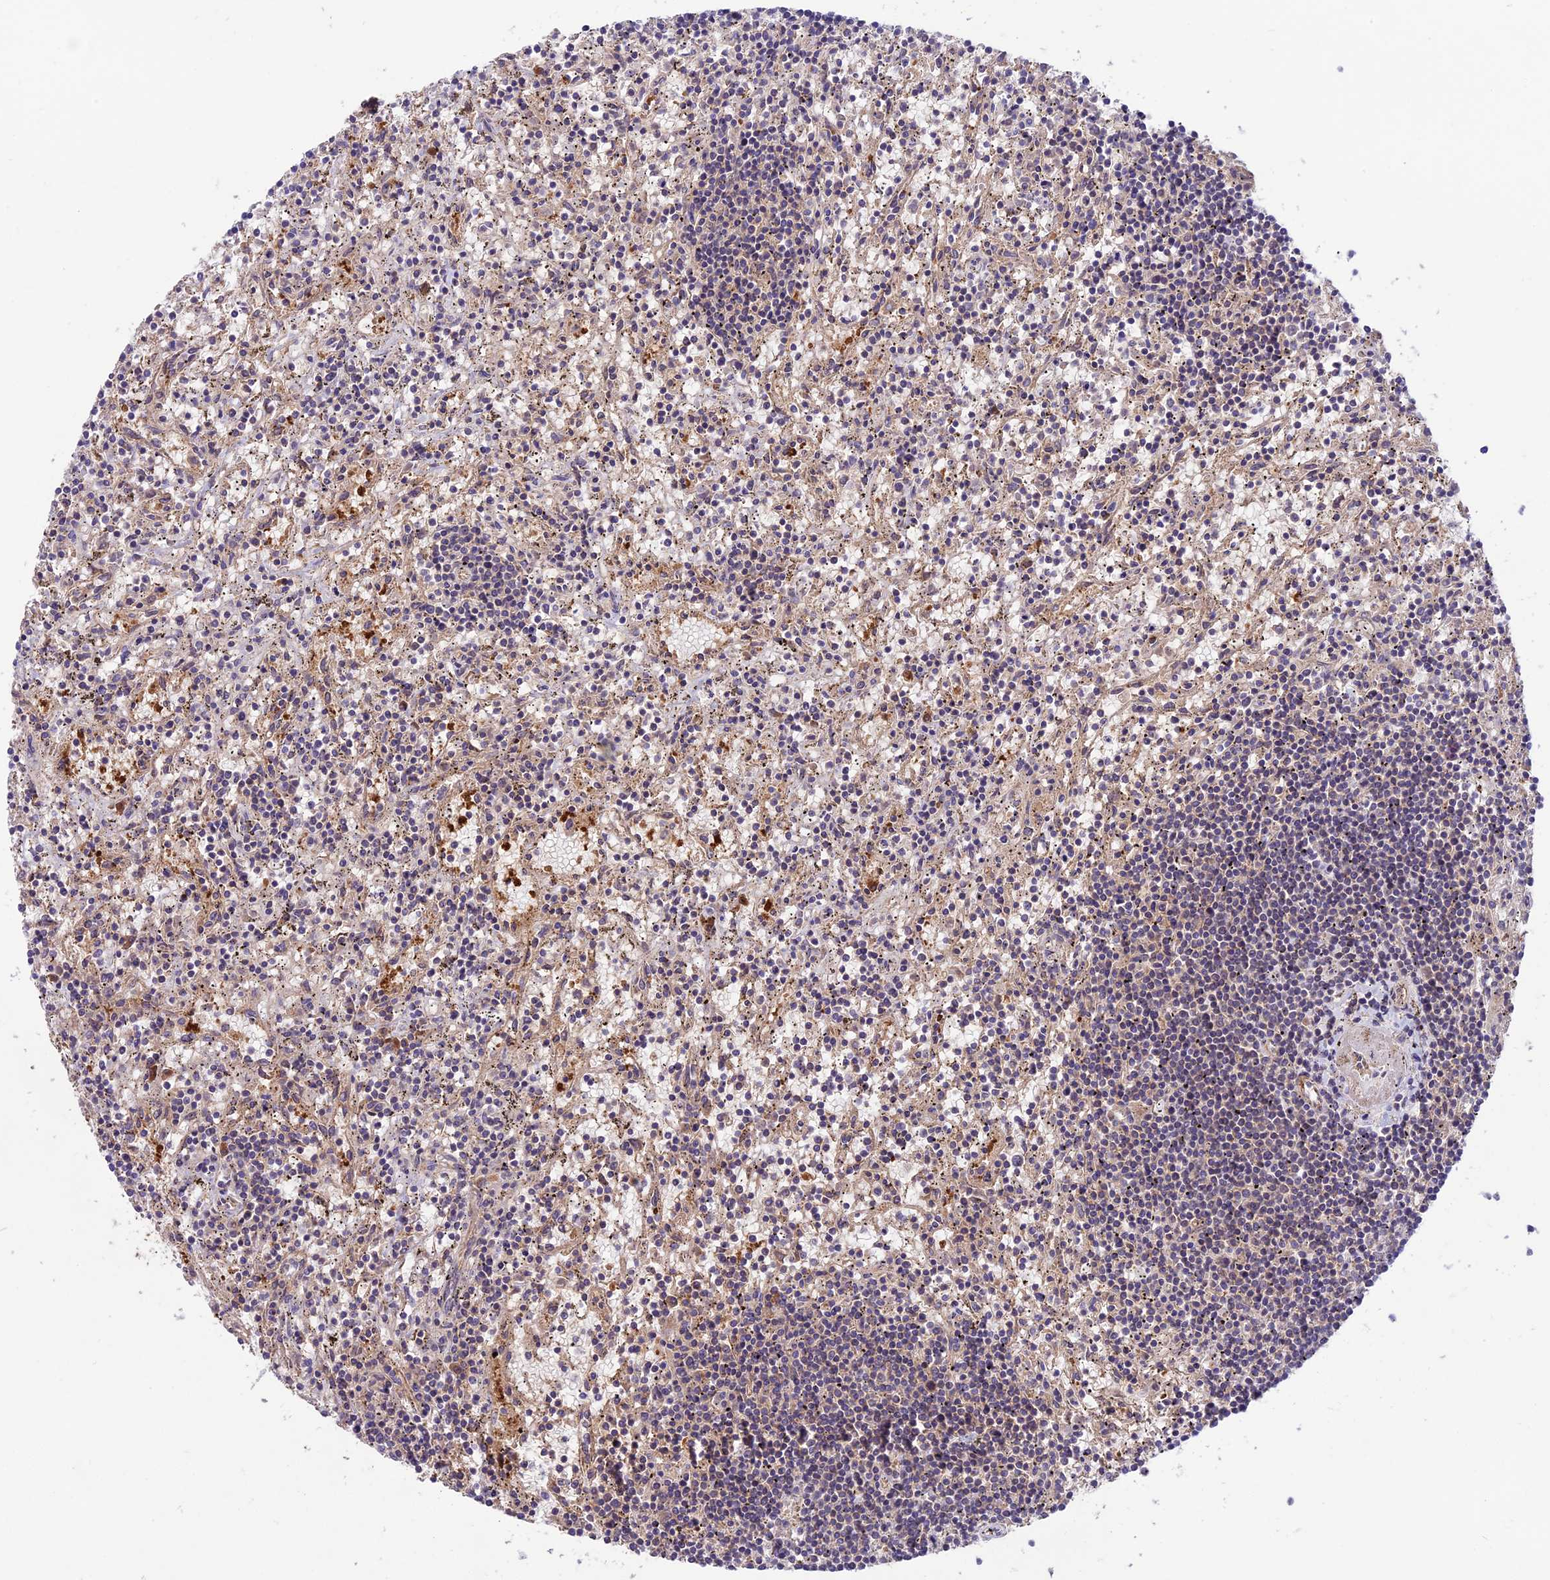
{"staining": {"intensity": "negative", "quantity": "none", "location": "none"}, "tissue": "lymphoma", "cell_type": "Tumor cells", "image_type": "cancer", "snomed": [{"axis": "morphology", "description": "Malignant lymphoma, non-Hodgkin's type, Low grade"}, {"axis": "topography", "description": "Spleen"}], "caption": "DAB immunohistochemical staining of human lymphoma reveals no significant staining in tumor cells.", "gene": "COG8", "patient": {"sex": "male", "age": 76}}